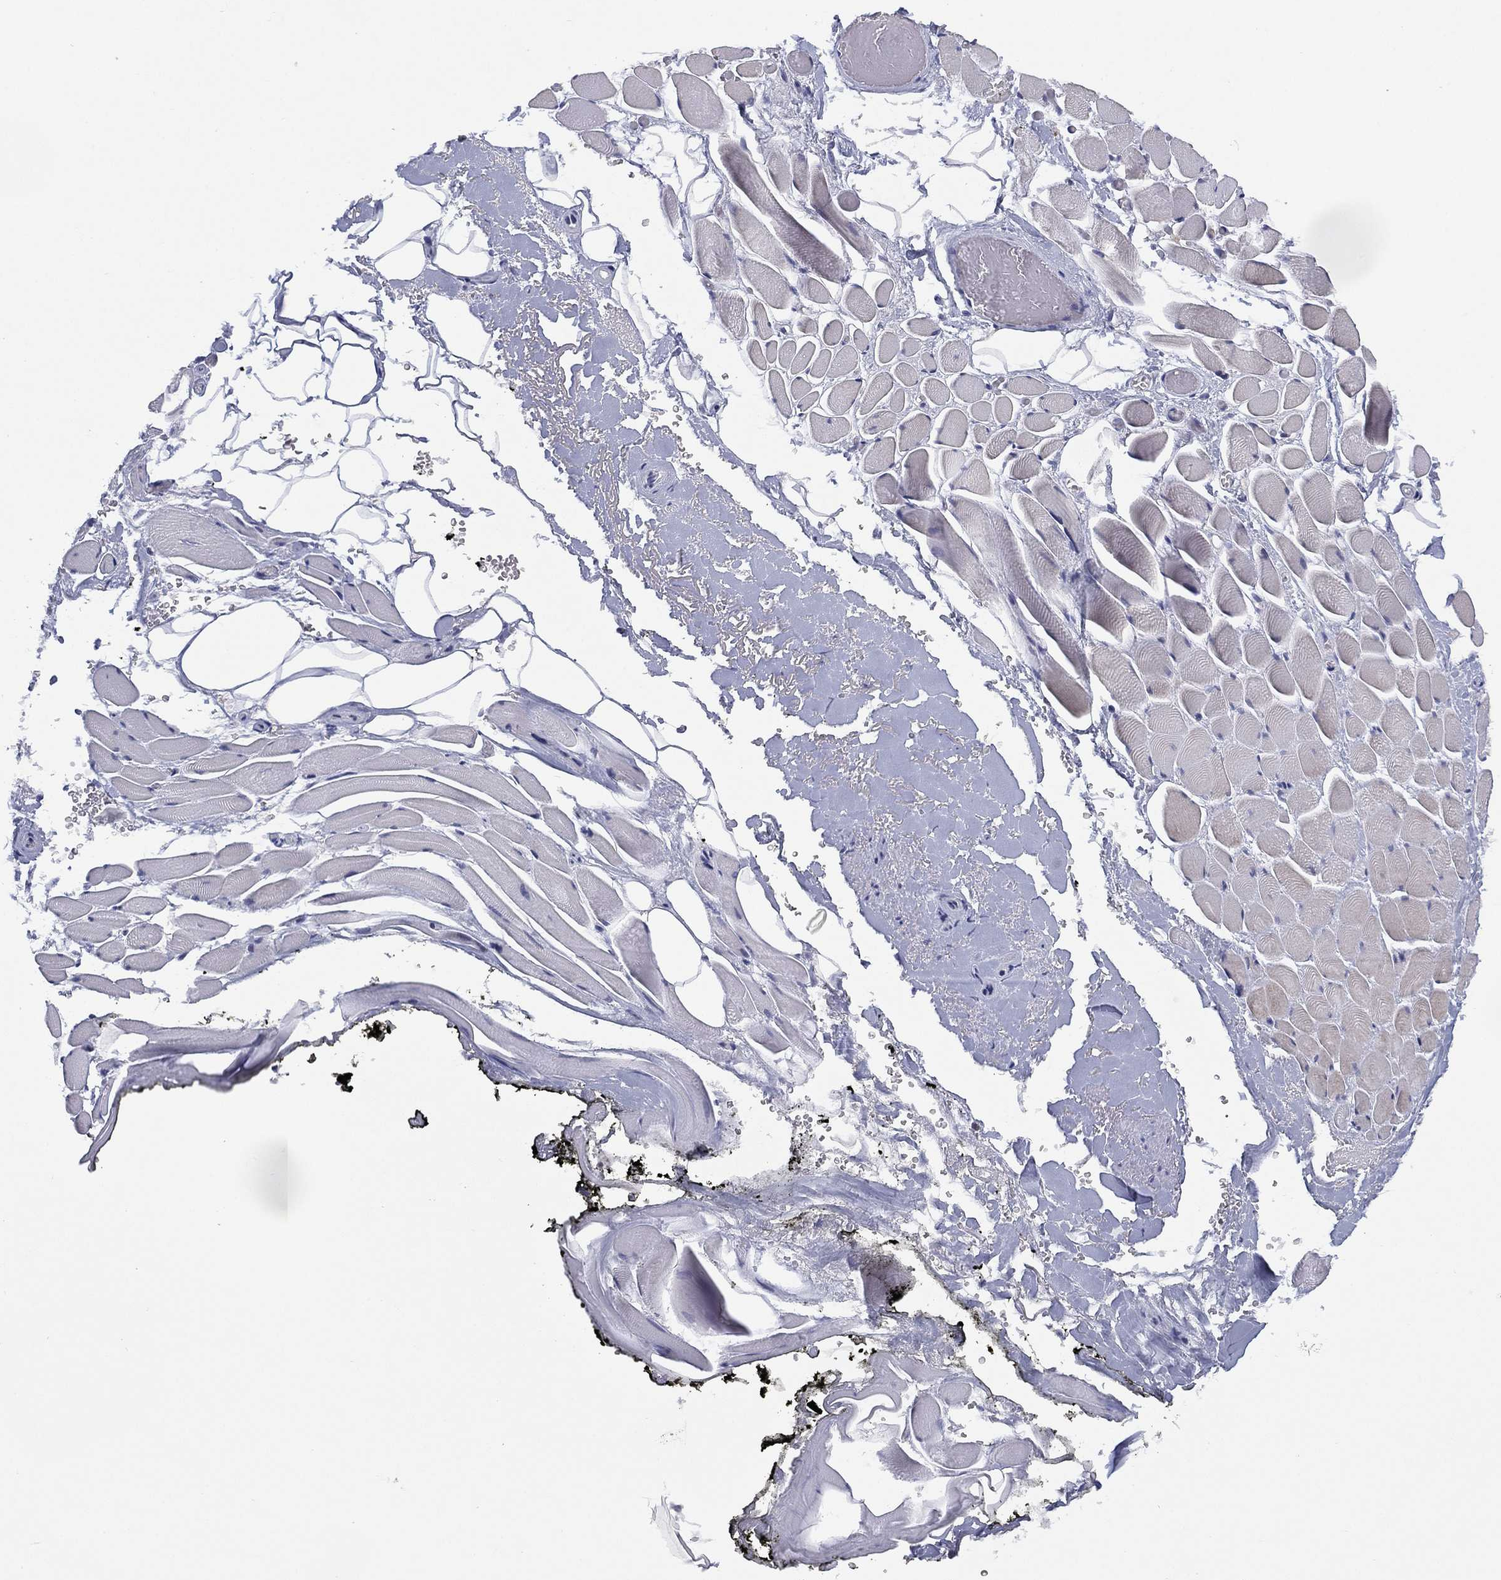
{"staining": {"intensity": "negative", "quantity": "none", "location": "none"}, "tissue": "adipose tissue", "cell_type": "Adipocytes", "image_type": "normal", "snomed": [{"axis": "morphology", "description": "Normal tissue, NOS"}, {"axis": "topography", "description": "Anal"}, {"axis": "topography", "description": "Peripheral nerve tissue"}], "caption": "The image displays no staining of adipocytes in unremarkable adipose tissue. (Stains: DAB (3,3'-diaminobenzidine) immunohistochemistry (IHC) with hematoxylin counter stain, Microscopy: brightfield microscopy at high magnification).", "gene": "SLC4A4", "patient": {"sex": "male", "age": 53}}